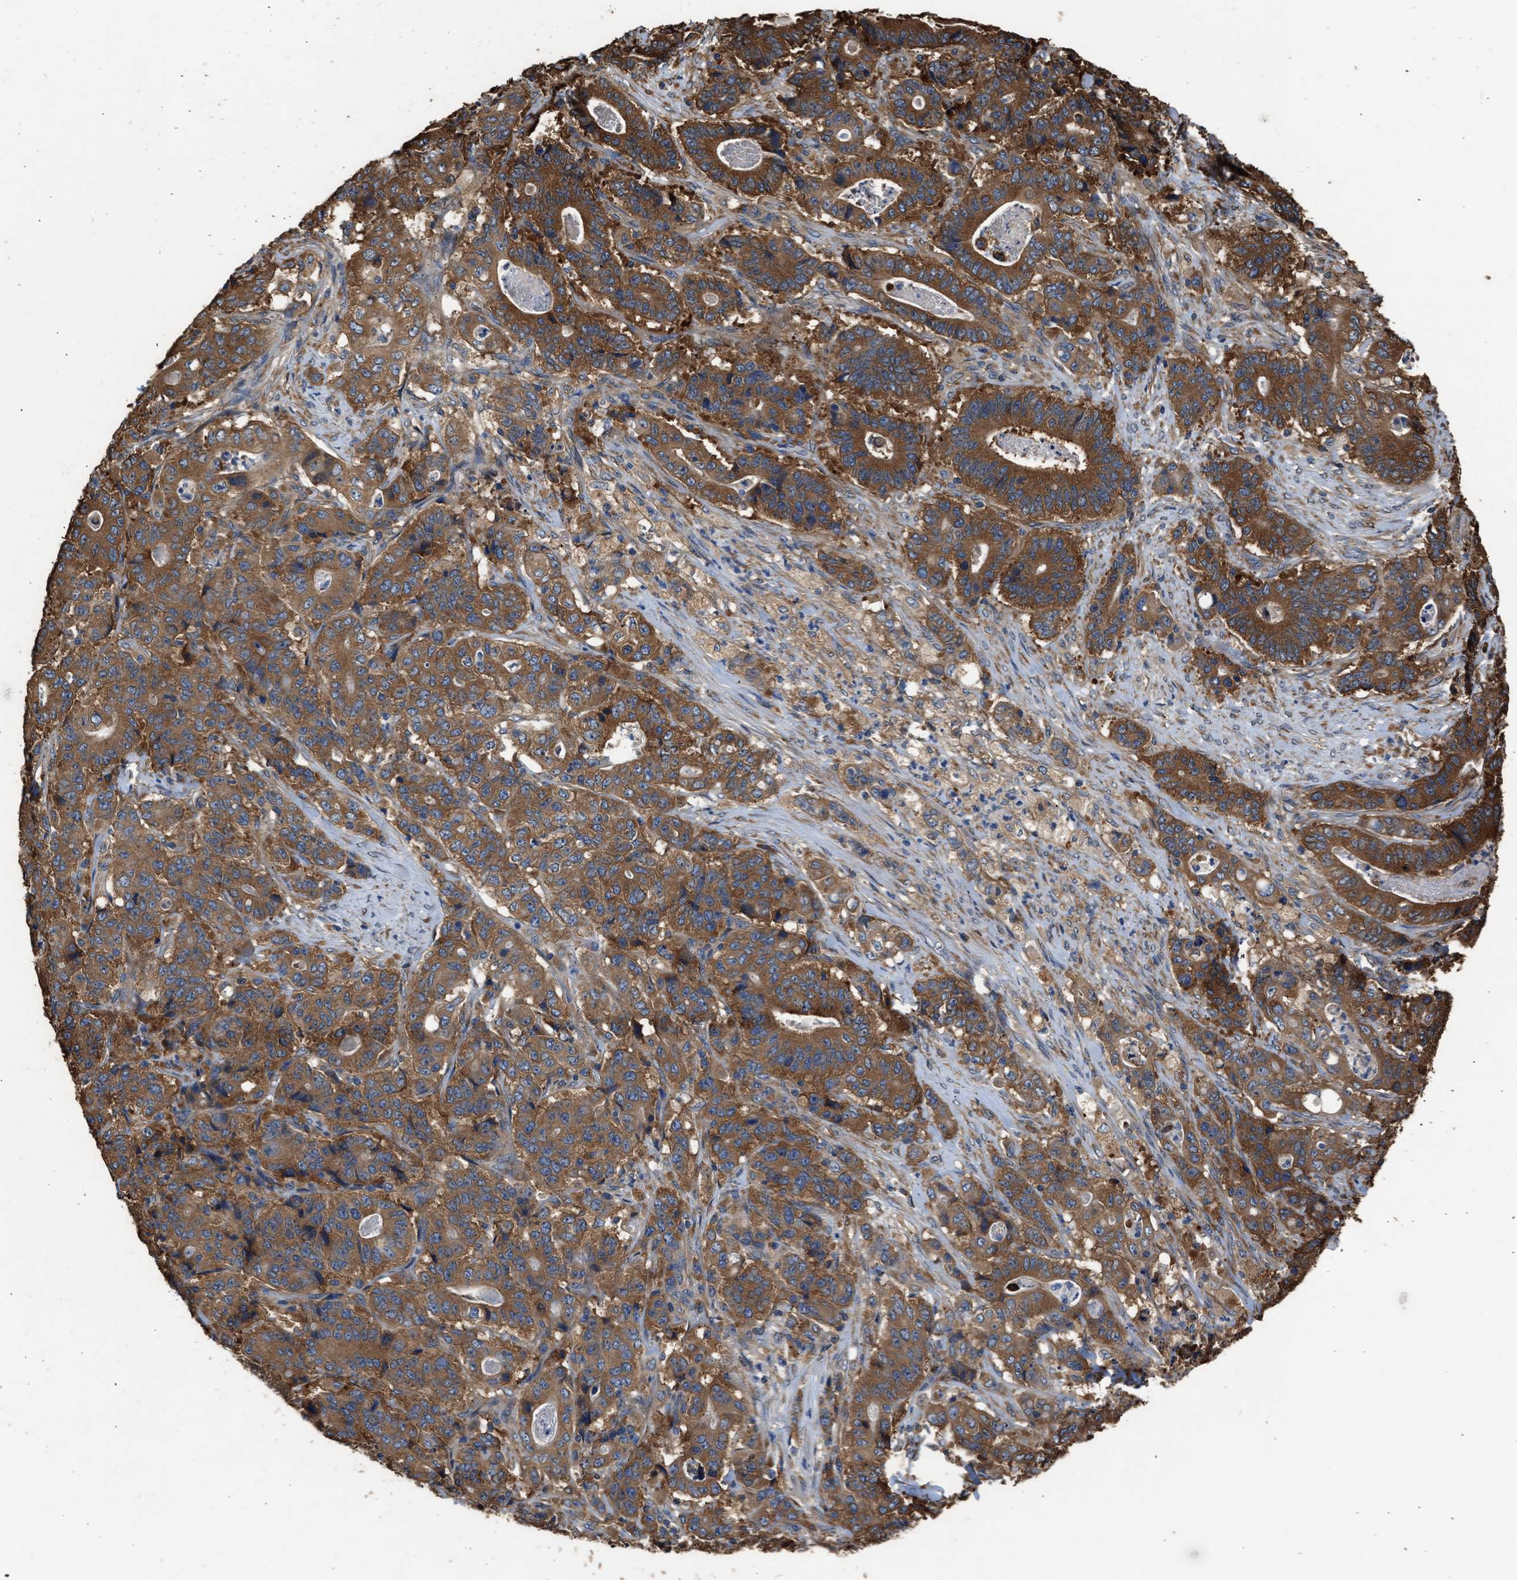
{"staining": {"intensity": "strong", "quantity": ">75%", "location": "cytoplasmic/membranous"}, "tissue": "stomach cancer", "cell_type": "Tumor cells", "image_type": "cancer", "snomed": [{"axis": "morphology", "description": "Adenocarcinoma, NOS"}, {"axis": "topography", "description": "Stomach"}], "caption": "A brown stain labels strong cytoplasmic/membranous staining of a protein in human adenocarcinoma (stomach) tumor cells.", "gene": "SLC36A4", "patient": {"sex": "female", "age": 73}}